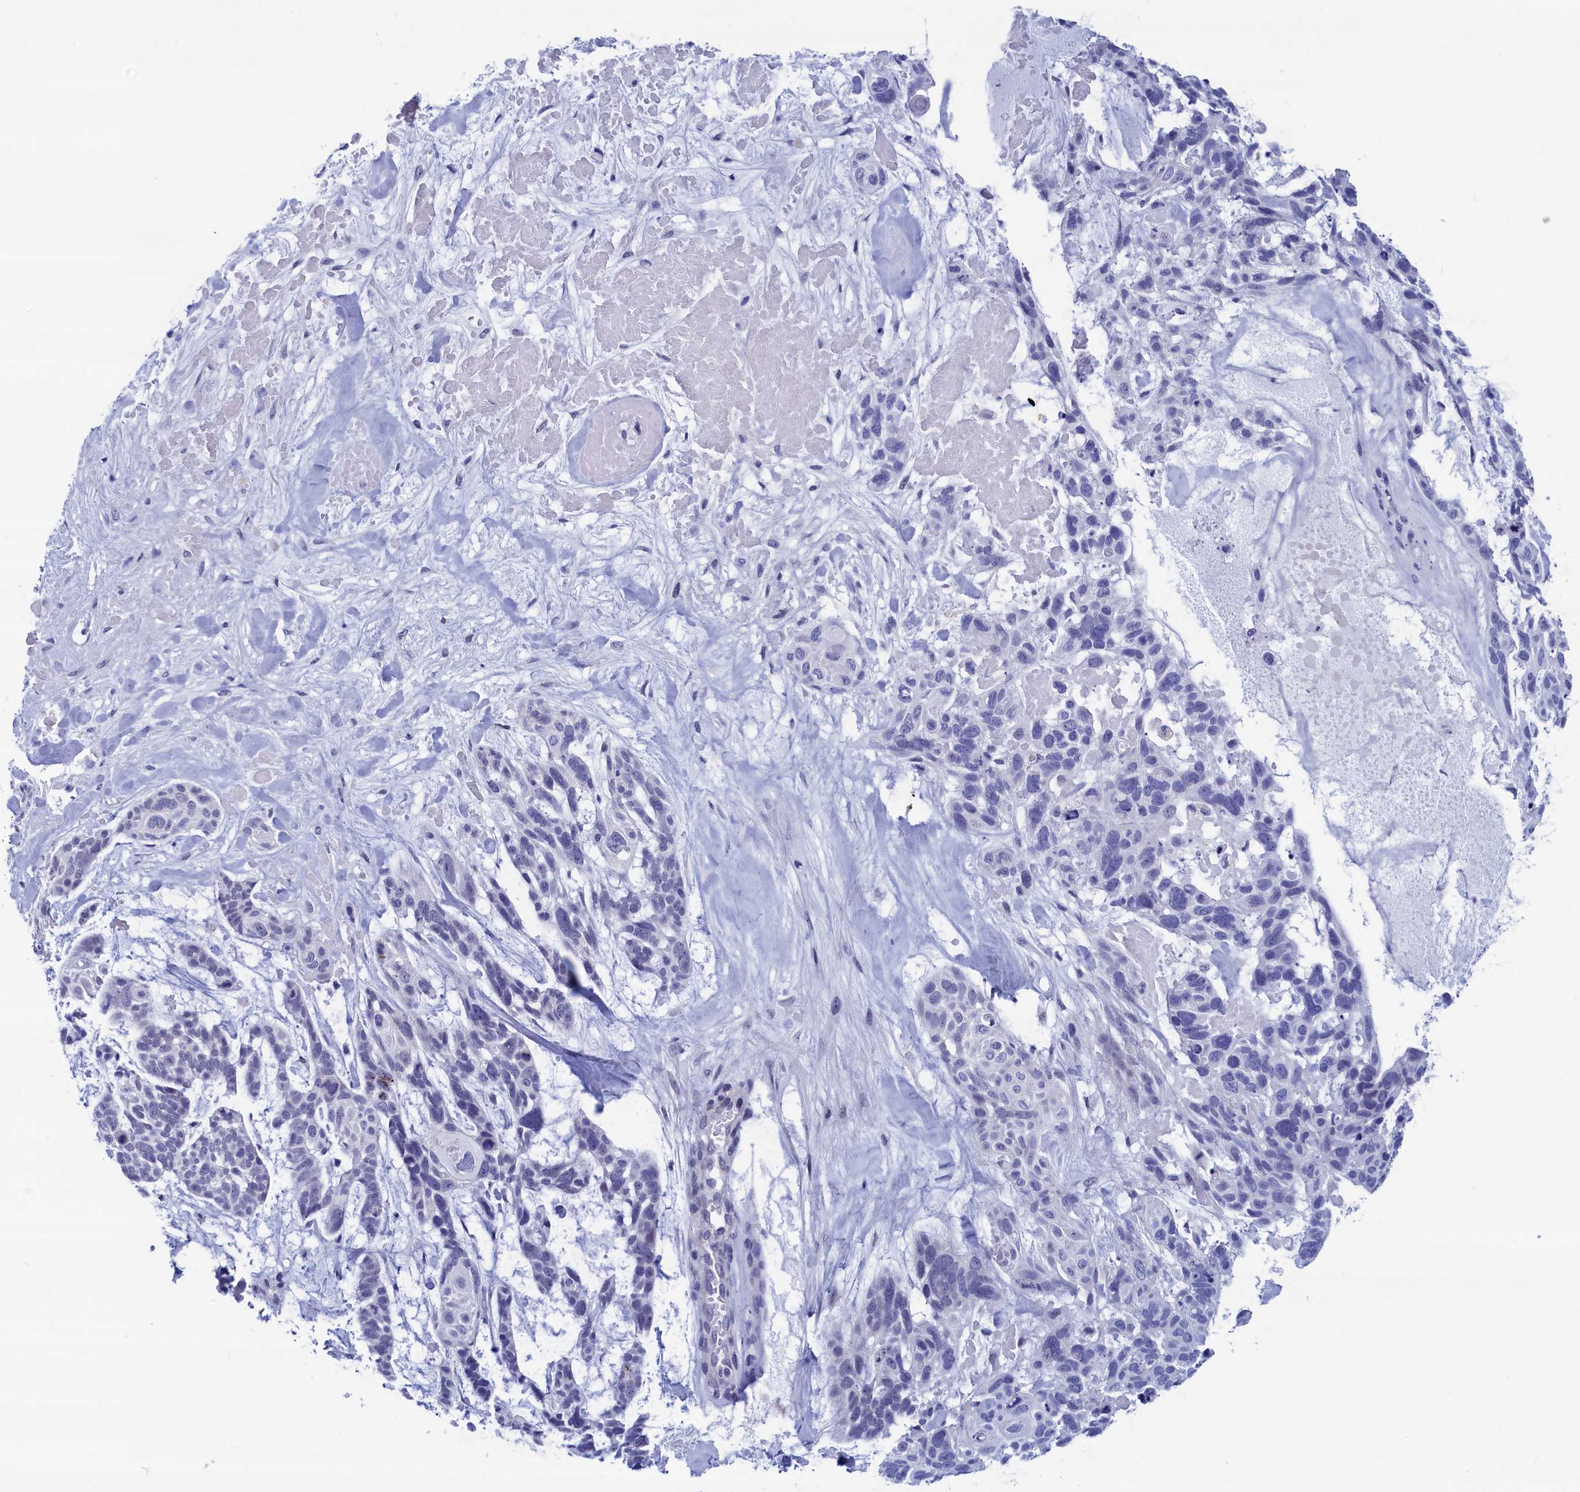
{"staining": {"intensity": "negative", "quantity": "none", "location": "none"}, "tissue": "skin cancer", "cell_type": "Tumor cells", "image_type": "cancer", "snomed": [{"axis": "morphology", "description": "Basal cell carcinoma"}, {"axis": "topography", "description": "Skin"}], "caption": "DAB immunohistochemical staining of skin basal cell carcinoma demonstrates no significant positivity in tumor cells. Brightfield microscopy of IHC stained with DAB (brown) and hematoxylin (blue), captured at high magnification.", "gene": "WDR83", "patient": {"sex": "male", "age": 88}}